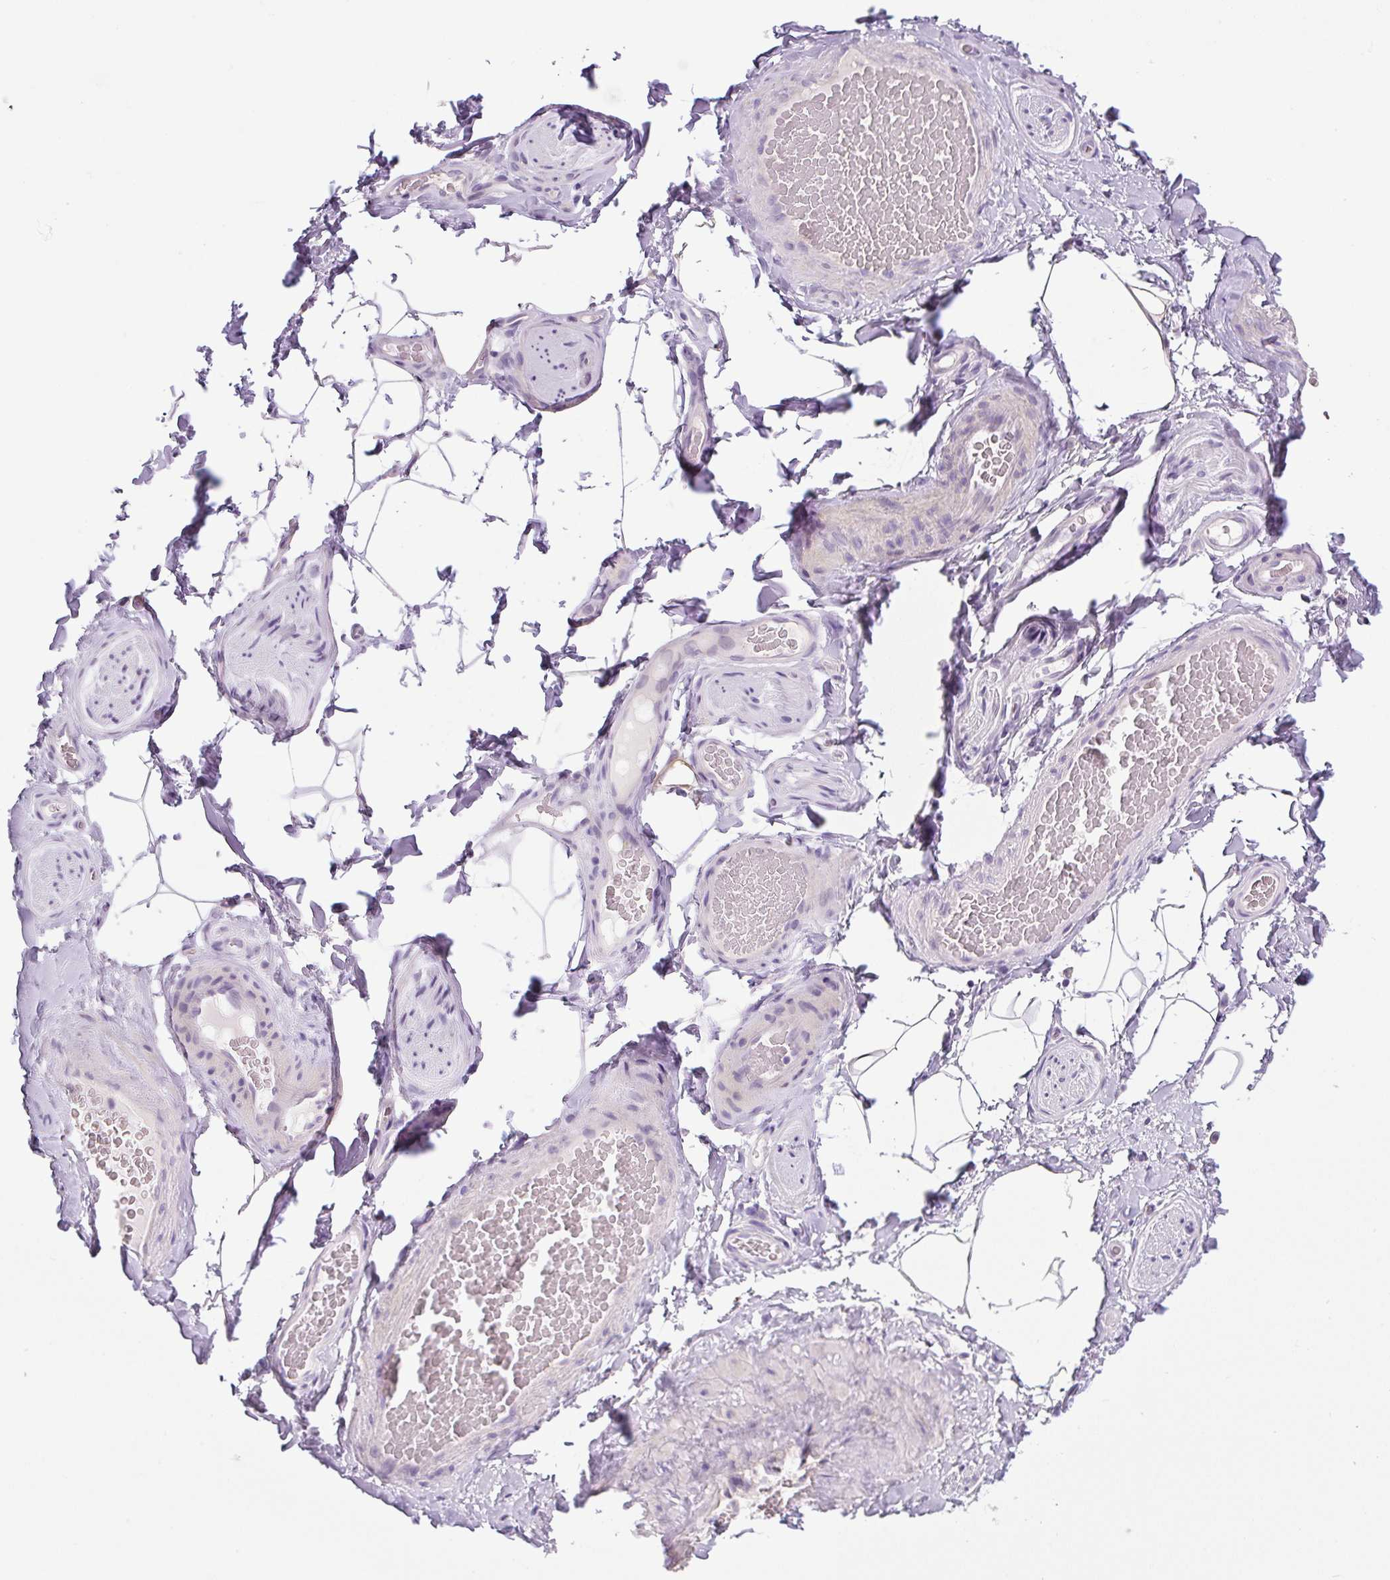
{"staining": {"intensity": "negative", "quantity": "none", "location": "none"}, "tissue": "adipose tissue", "cell_type": "Adipocytes", "image_type": "normal", "snomed": [{"axis": "morphology", "description": "Normal tissue, NOS"}, {"axis": "topography", "description": "Vascular tissue"}, {"axis": "topography", "description": "Peripheral nerve tissue"}], "caption": "Immunohistochemistry (IHC) of normal adipose tissue demonstrates no staining in adipocytes. (Immunohistochemistry, brightfield microscopy, high magnification).", "gene": "UBL3", "patient": {"sex": "male", "age": 41}}